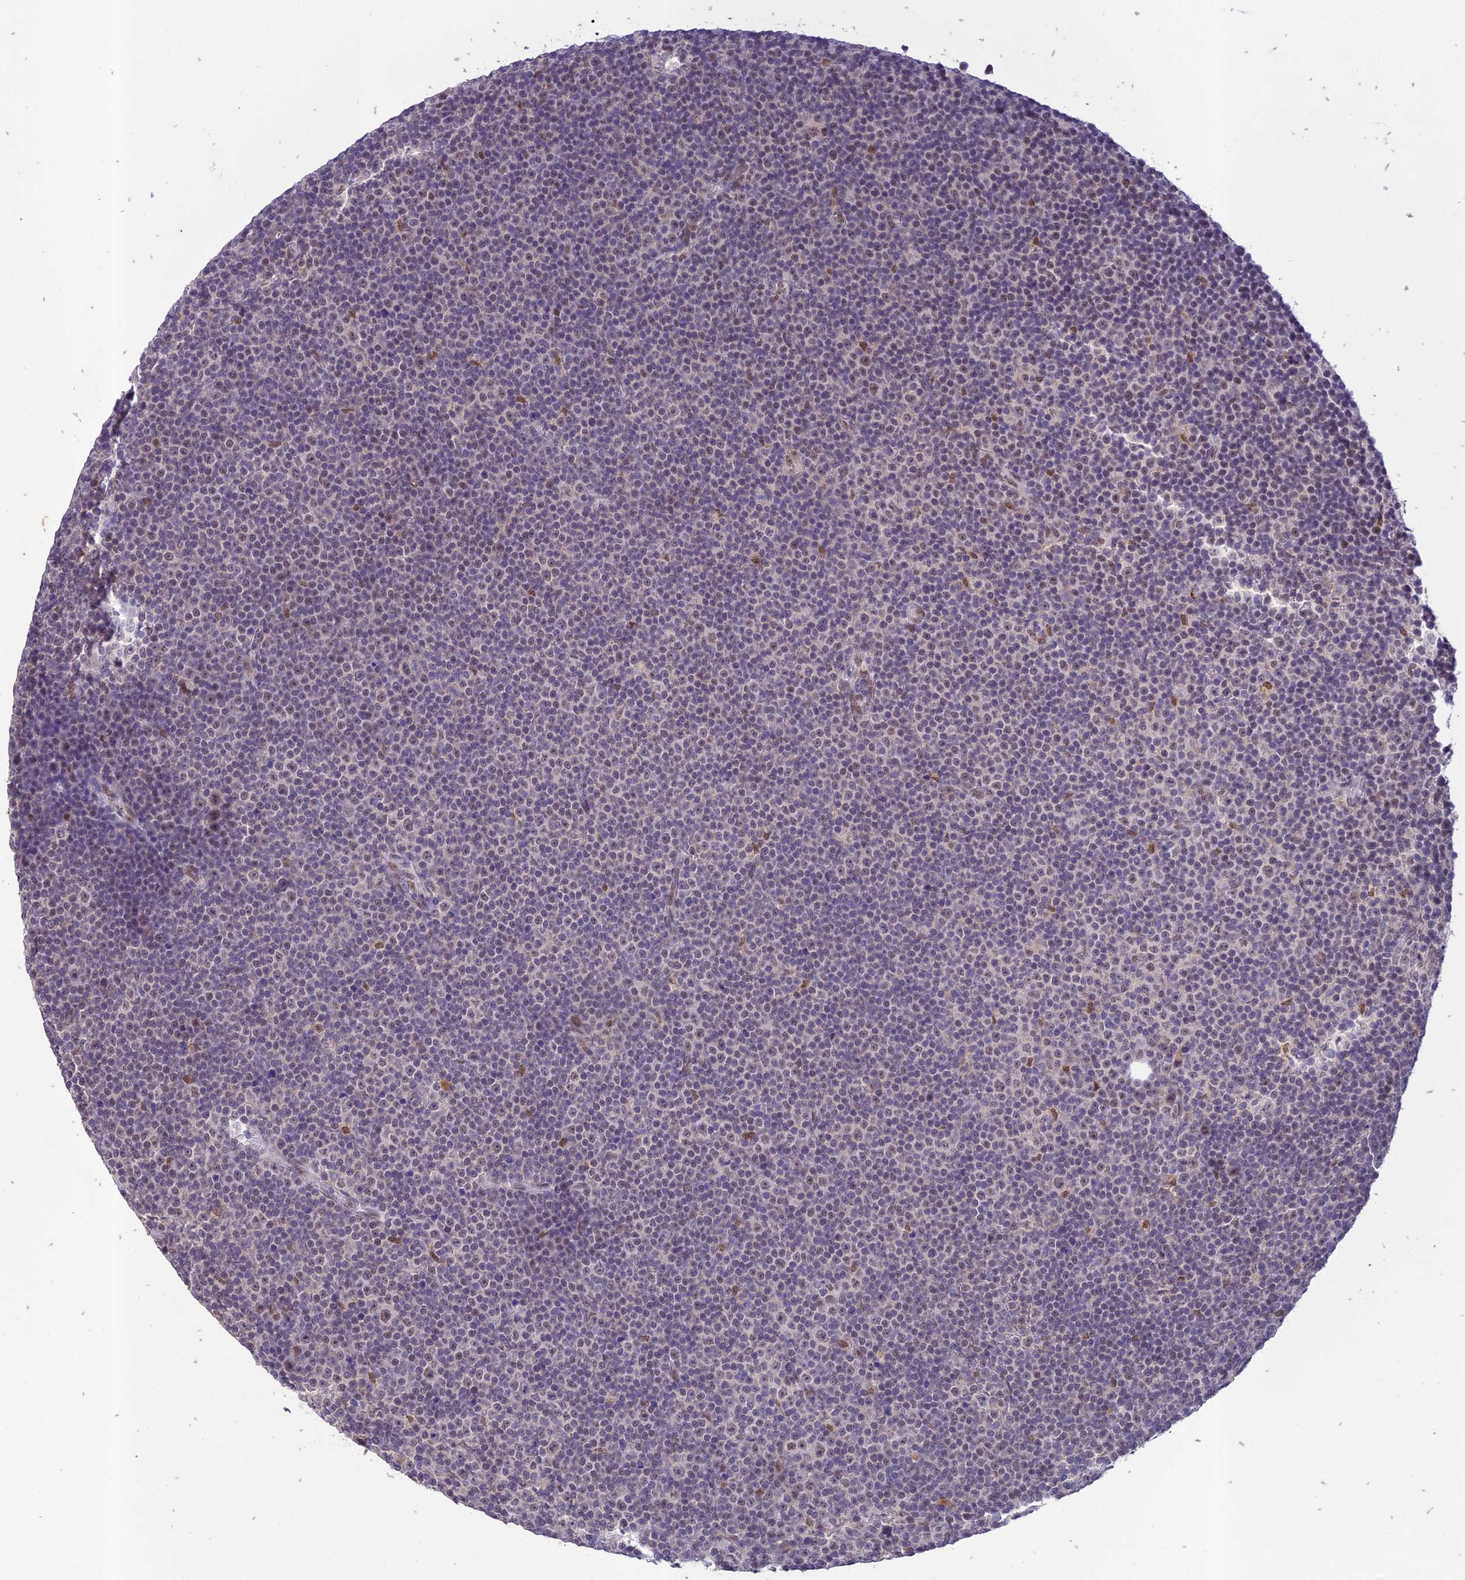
{"staining": {"intensity": "negative", "quantity": "none", "location": "none"}, "tissue": "lymphoma", "cell_type": "Tumor cells", "image_type": "cancer", "snomed": [{"axis": "morphology", "description": "Malignant lymphoma, non-Hodgkin's type, Low grade"}, {"axis": "topography", "description": "Lymph node"}], "caption": "Protein analysis of malignant lymphoma, non-Hodgkin's type (low-grade) displays no significant expression in tumor cells. Brightfield microscopy of IHC stained with DAB (brown) and hematoxylin (blue), captured at high magnification.", "gene": "POP4", "patient": {"sex": "female", "age": 67}}